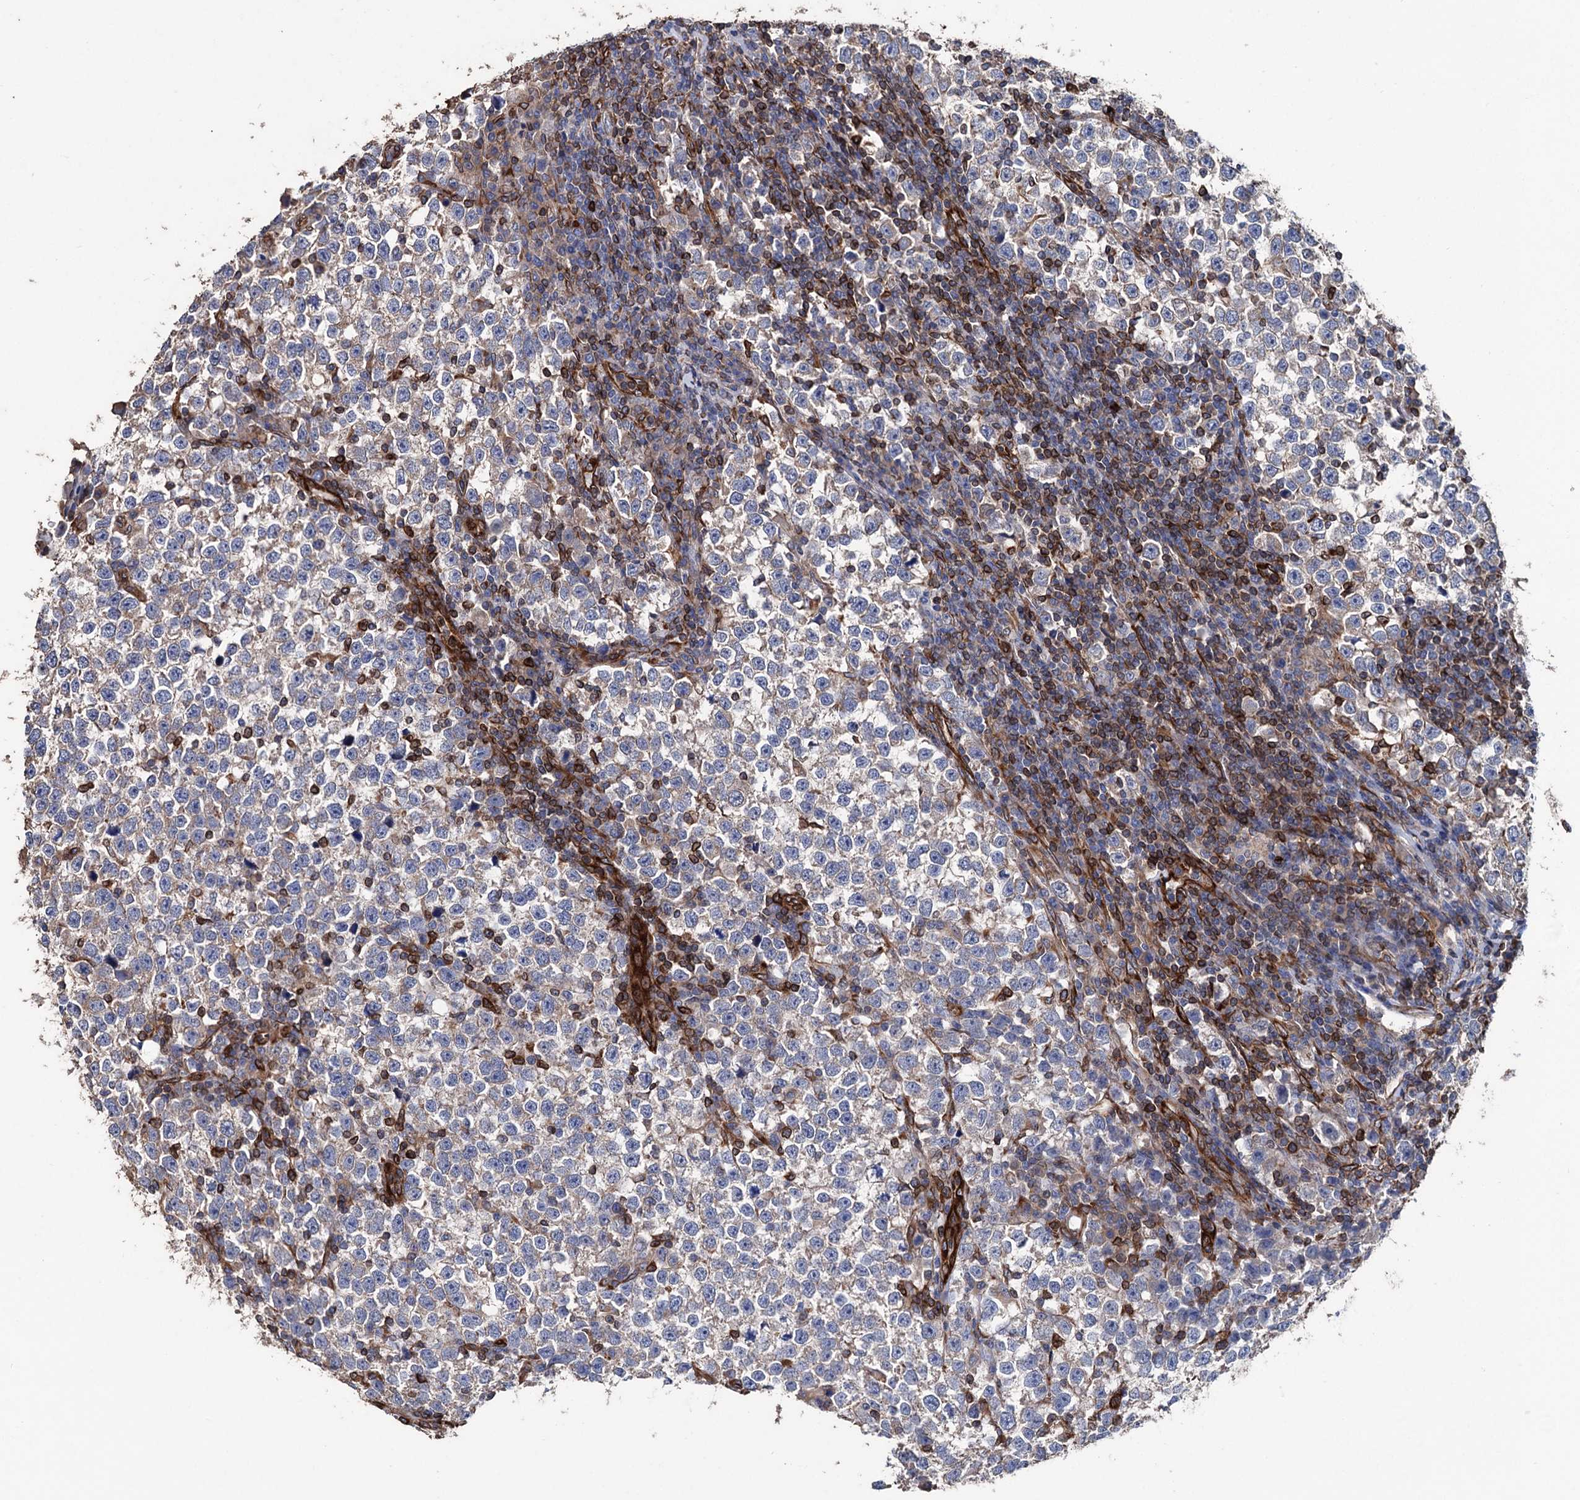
{"staining": {"intensity": "negative", "quantity": "none", "location": "none"}, "tissue": "testis cancer", "cell_type": "Tumor cells", "image_type": "cancer", "snomed": [{"axis": "morphology", "description": "Normal tissue, NOS"}, {"axis": "morphology", "description": "Seminoma, NOS"}, {"axis": "topography", "description": "Testis"}], "caption": "The histopathology image exhibits no staining of tumor cells in seminoma (testis).", "gene": "STING1", "patient": {"sex": "male", "age": 43}}